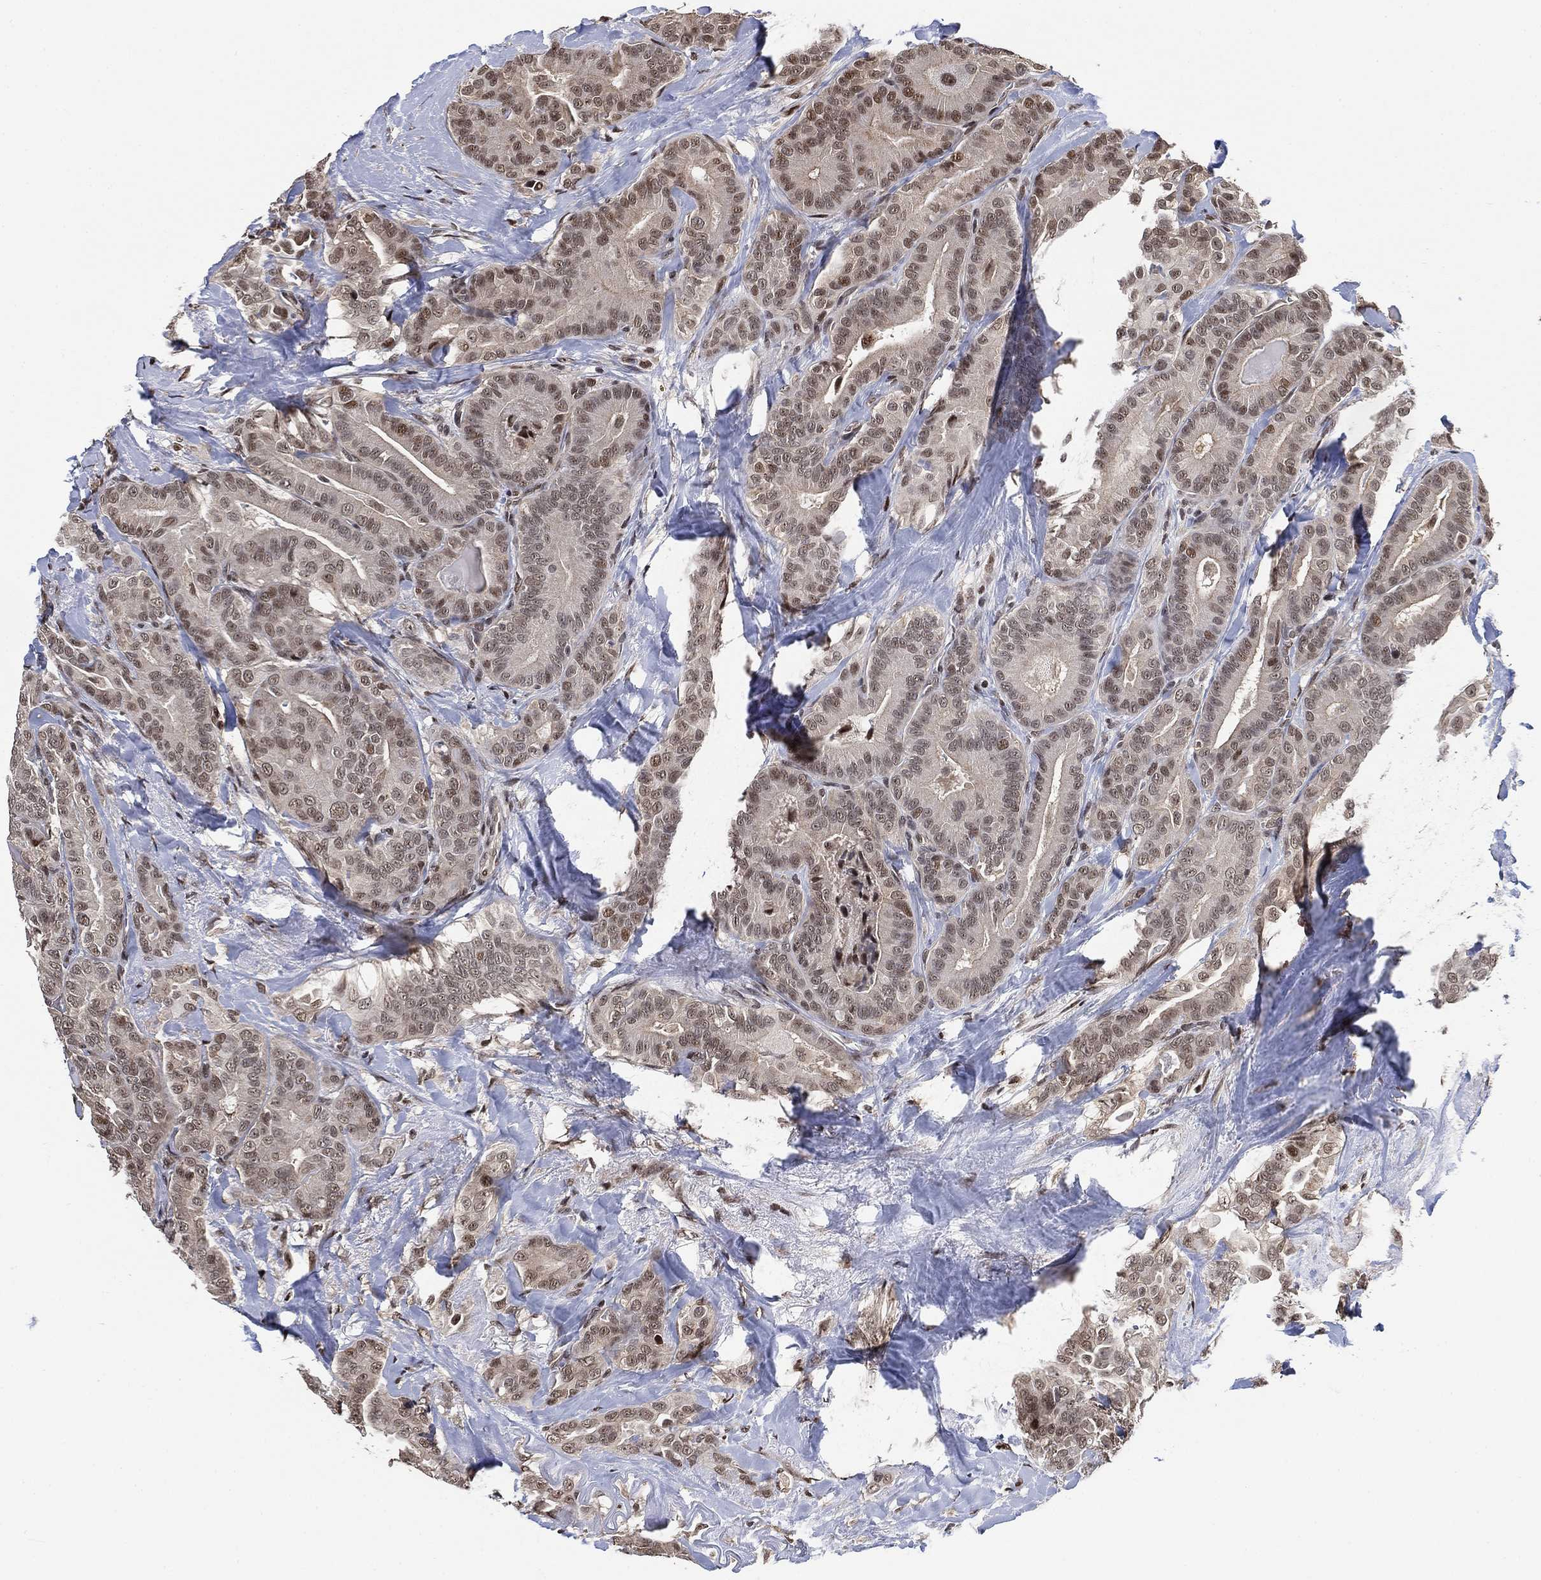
{"staining": {"intensity": "moderate", "quantity": "<25%", "location": "nuclear"}, "tissue": "thyroid cancer", "cell_type": "Tumor cells", "image_type": "cancer", "snomed": [{"axis": "morphology", "description": "Papillary adenocarcinoma, NOS"}, {"axis": "topography", "description": "Thyroid gland"}], "caption": "Protein expression analysis of thyroid cancer (papillary adenocarcinoma) demonstrates moderate nuclear staining in approximately <25% of tumor cells. (Brightfield microscopy of DAB IHC at high magnification).", "gene": "ZSCAN30", "patient": {"sex": "male", "age": 61}}